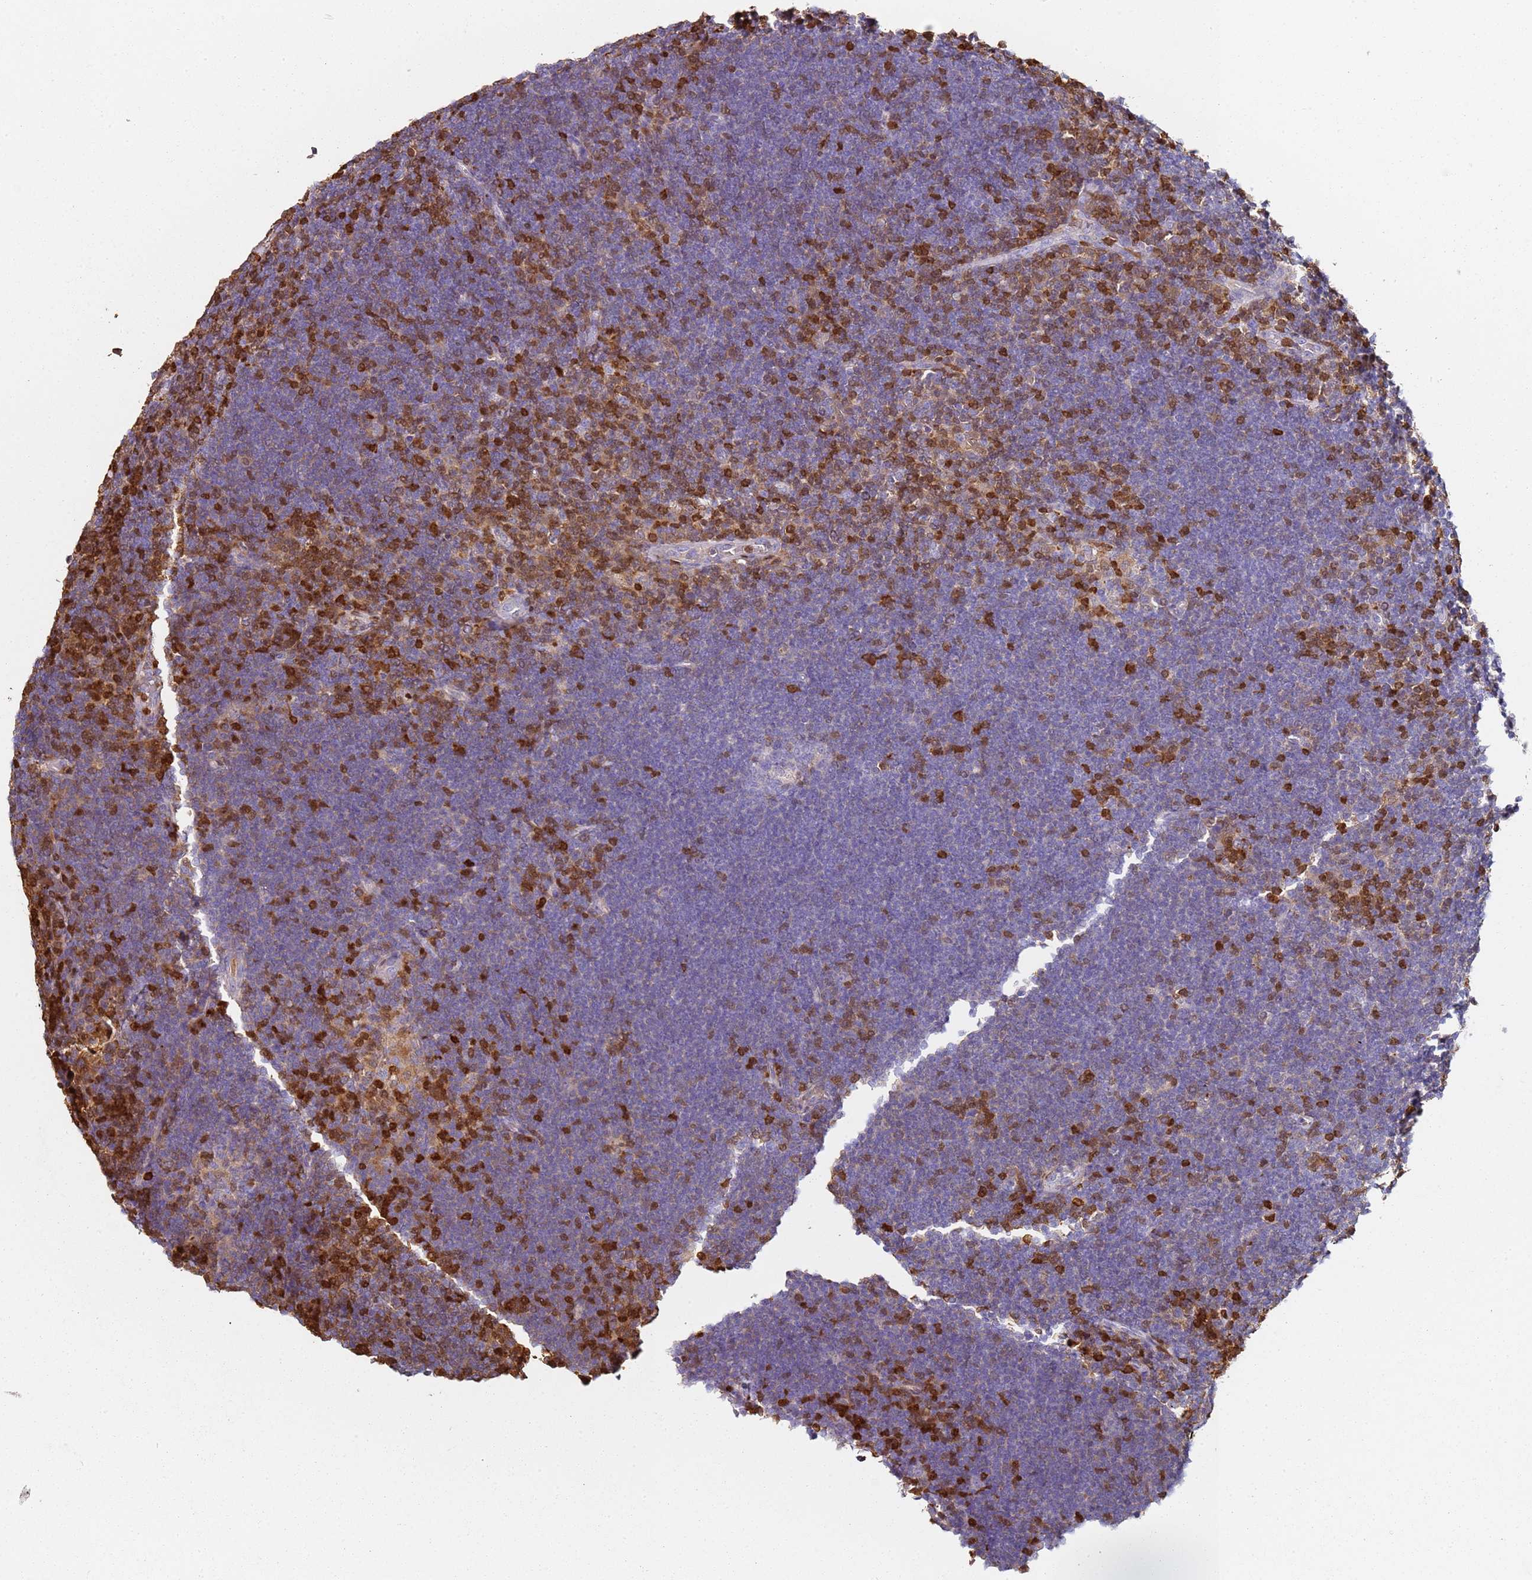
{"staining": {"intensity": "negative", "quantity": "none", "location": "none"}, "tissue": "lymphoma", "cell_type": "Tumor cells", "image_type": "cancer", "snomed": [{"axis": "morphology", "description": "Hodgkin's disease, NOS"}, {"axis": "topography", "description": "Lymph node"}], "caption": "Hodgkin's disease was stained to show a protein in brown. There is no significant positivity in tumor cells.", "gene": "S100A4", "patient": {"sex": "female", "age": 57}}